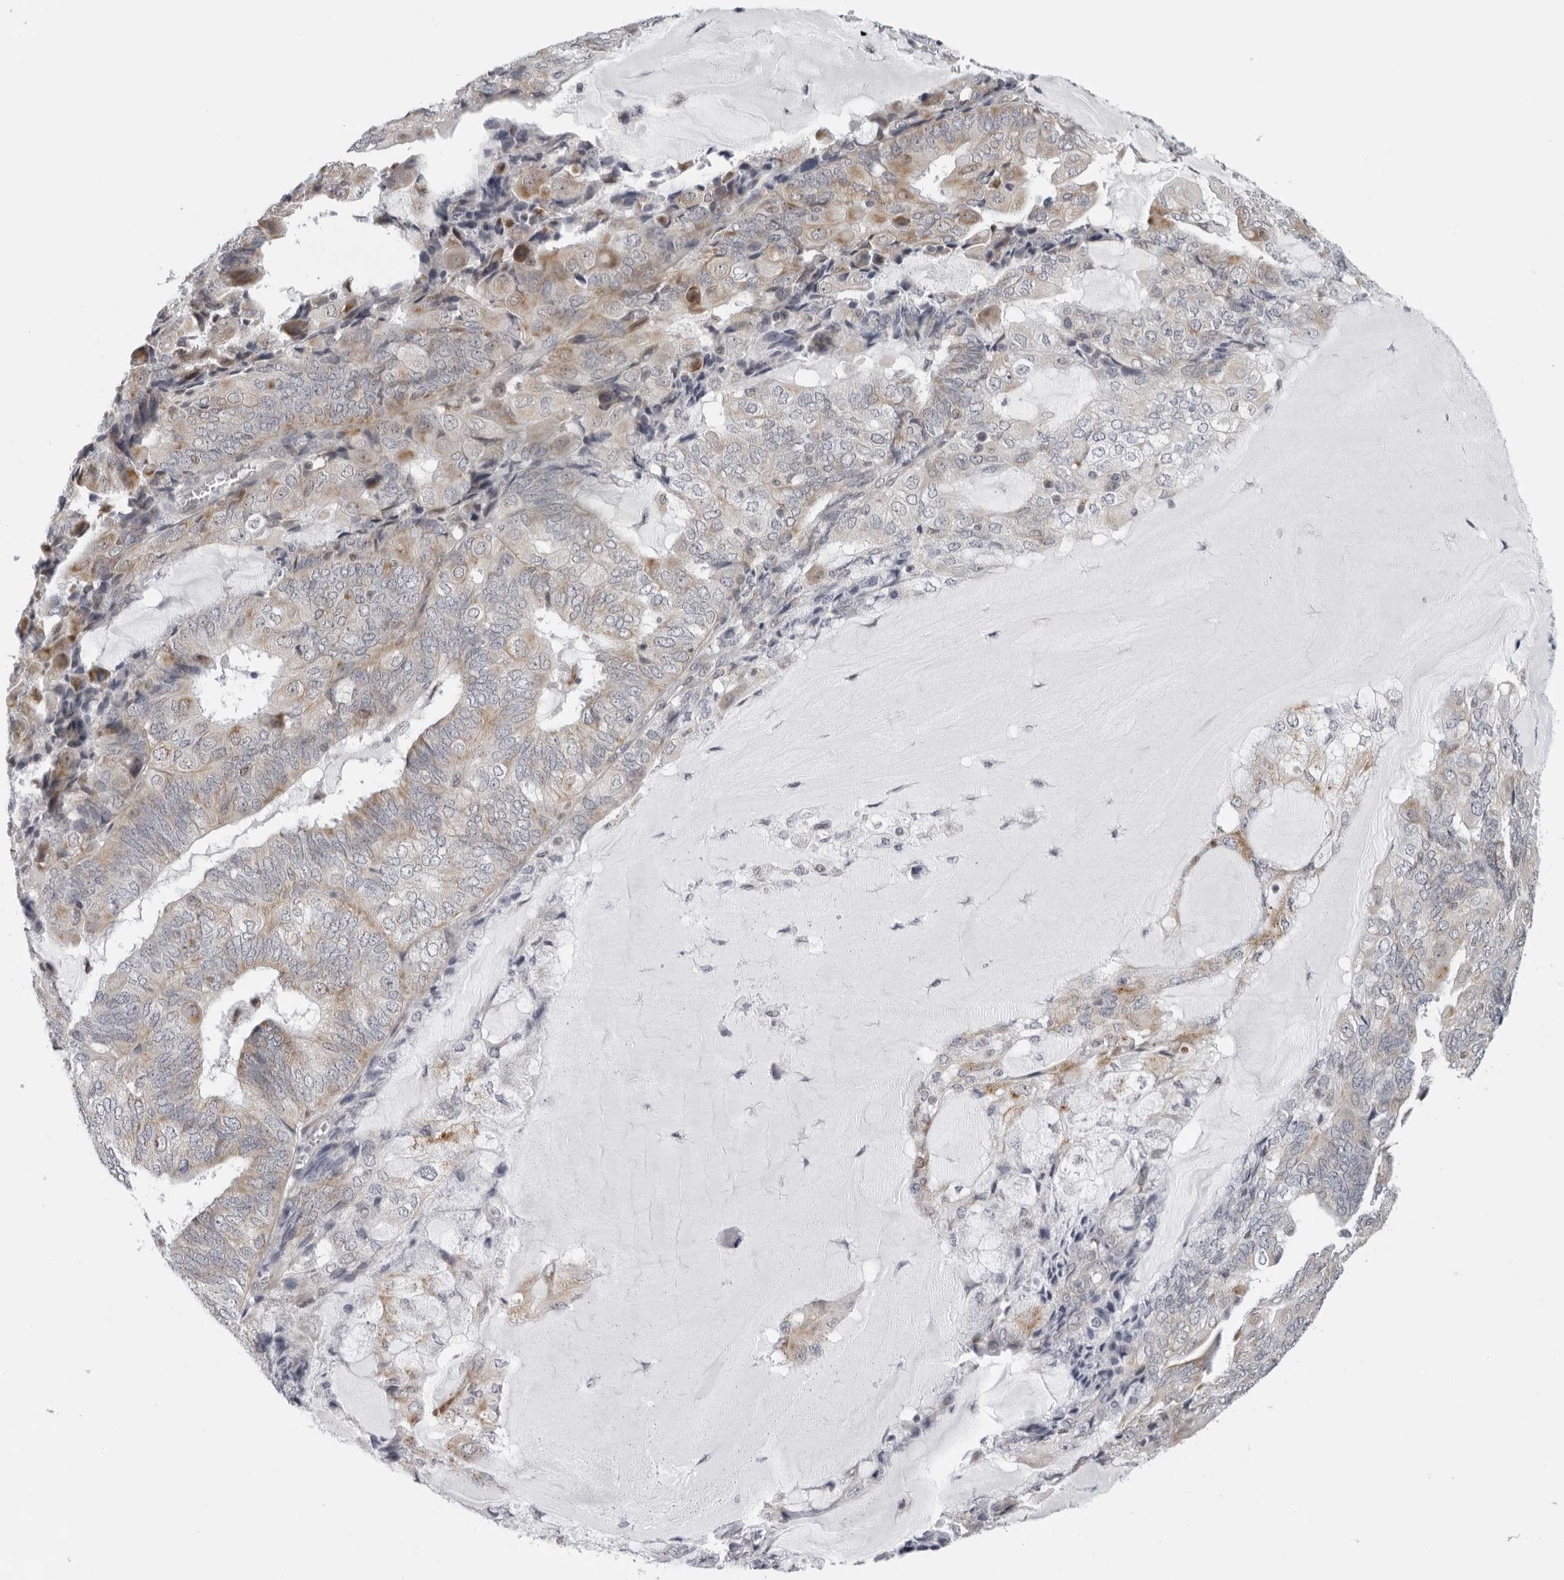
{"staining": {"intensity": "weak", "quantity": "25%-75%", "location": "cytoplasmic/membranous"}, "tissue": "endometrial cancer", "cell_type": "Tumor cells", "image_type": "cancer", "snomed": [{"axis": "morphology", "description": "Adenocarcinoma, NOS"}, {"axis": "topography", "description": "Endometrium"}], "caption": "Immunohistochemistry (IHC) (DAB) staining of endometrial cancer exhibits weak cytoplasmic/membranous protein expression in about 25%-75% of tumor cells.", "gene": "CPT2", "patient": {"sex": "female", "age": 81}}